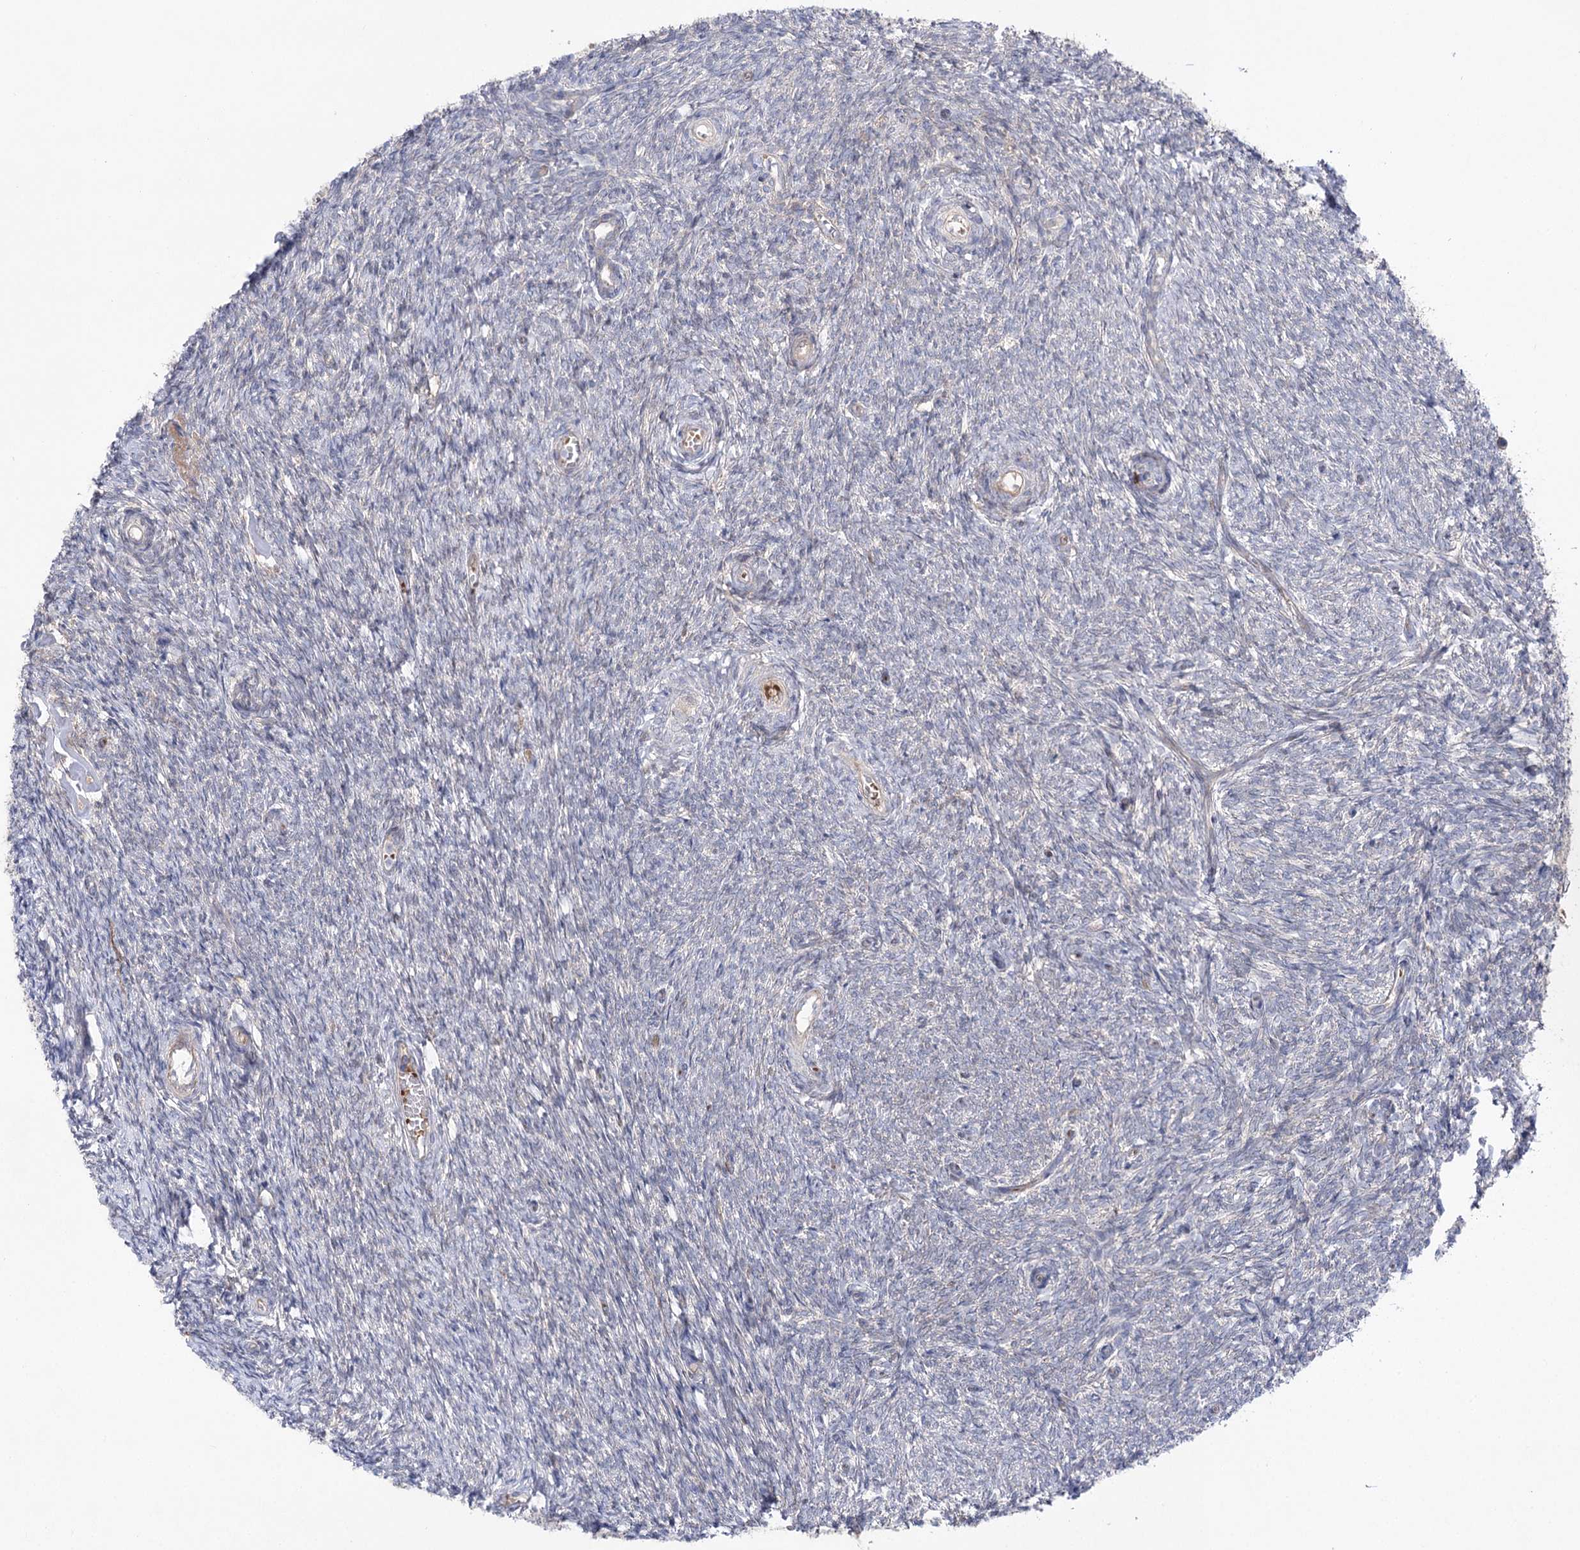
{"staining": {"intensity": "negative", "quantity": "none", "location": "none"}, "tissue": "ovary", "cell_type": "Ovarian stroma cells", "image_type": "normal", "snomed": [{"axis": "morphology", "description": "Normal tissue, NOS"}, {"axis": "topography", "description": "Ovary"}], "caption": "IHC photomicrograph of normal ovary: ovary stained with DAB shows no significant protein positivity in ovarian stroma cells.", "gene": "LRRC14B", "patient": {"sex": "female", "age": 44}}